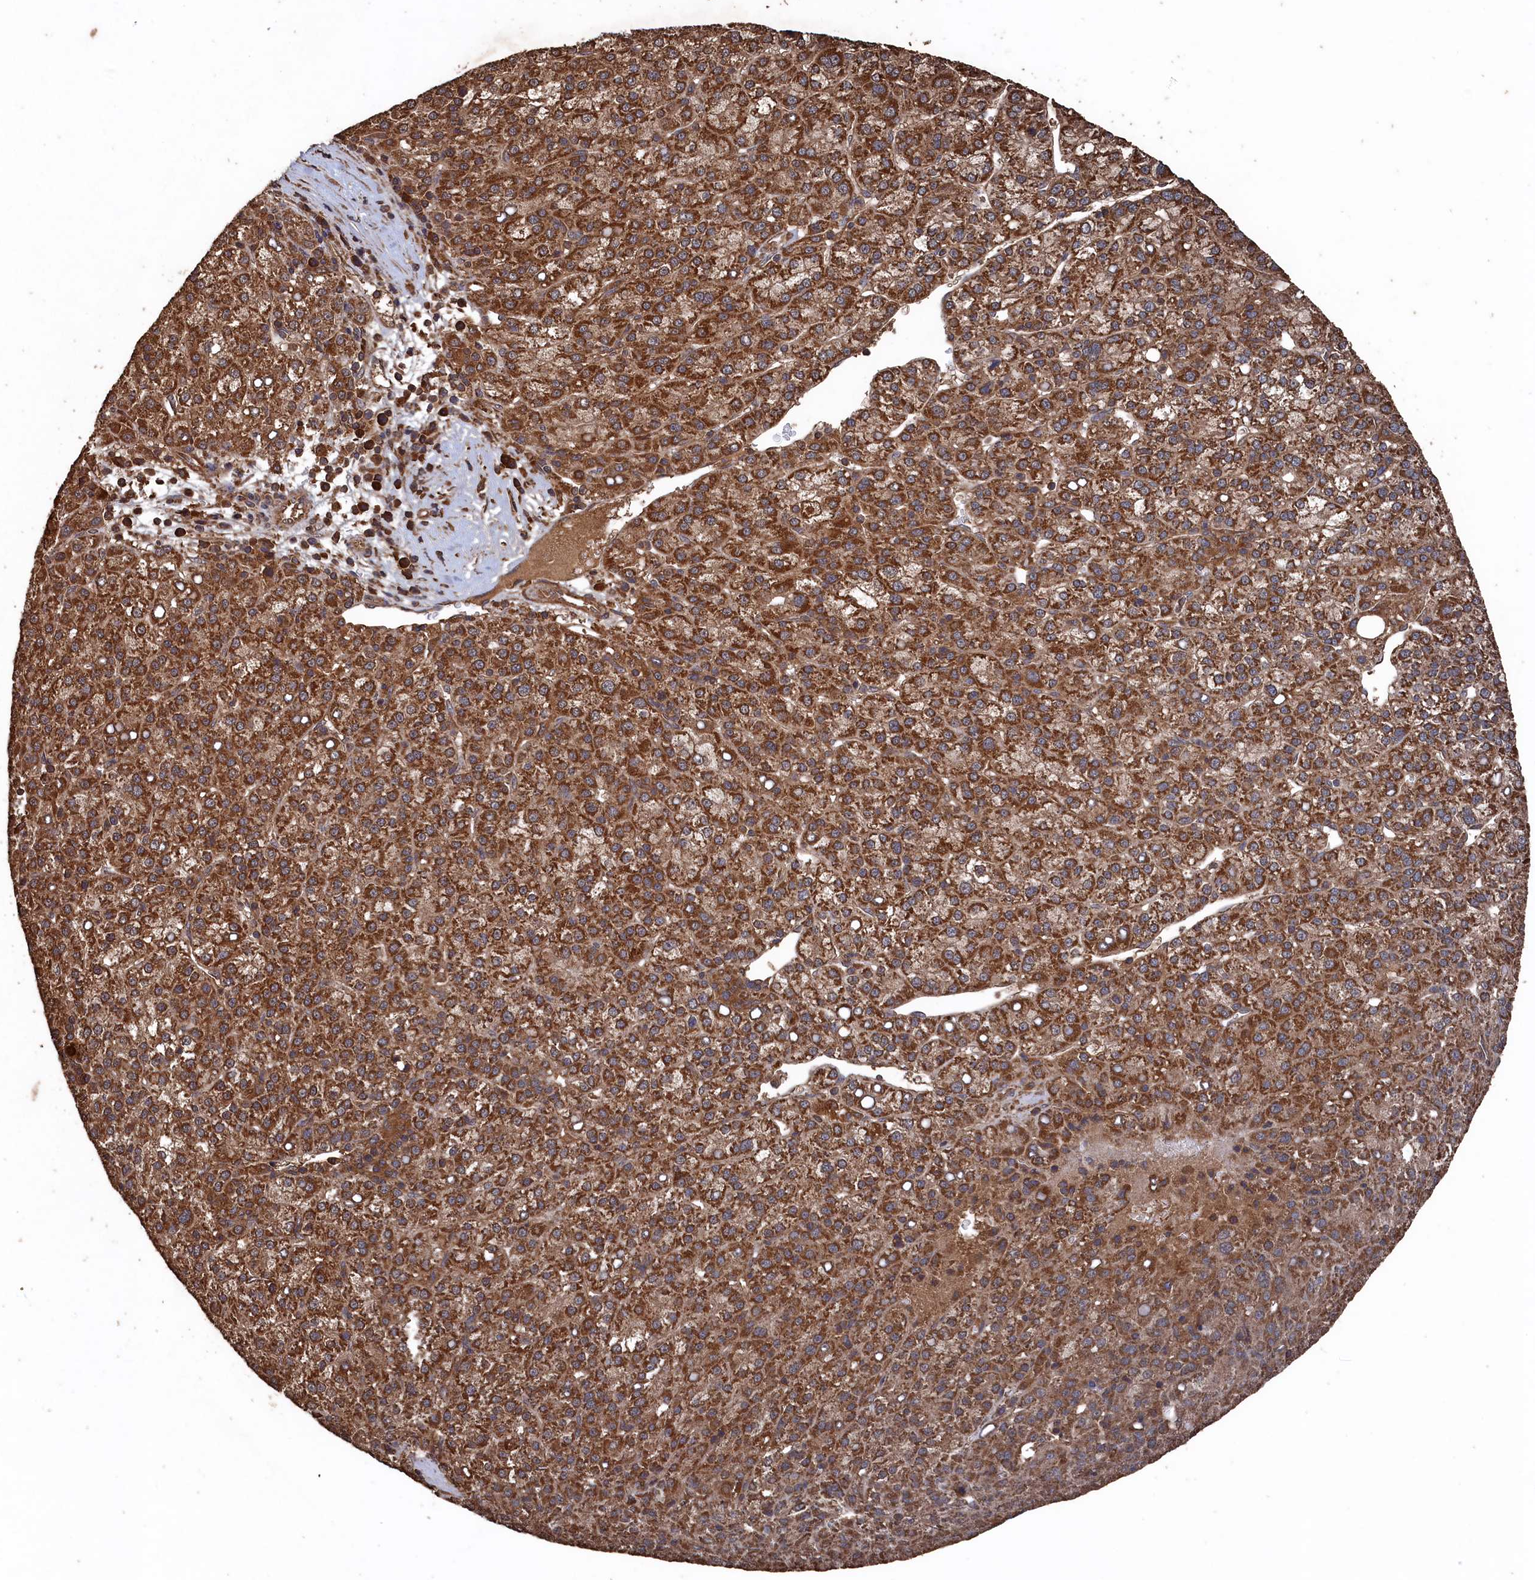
{"staining": {"intensity": "moderate", "quantity": ">75%", "location": "cytoplasmic/membranous"}, "tissue": "liver cancer", "cell_type": "Tumor cells", "image_type": "cancer", "snomed": [{"axis": "morphology", "description": "Carcinoma, Hepatocellular, NOS"}, {"axis": "topography", "description": "Liver"}], "caption": "Human liver cancer (hepatocellular carcinoma) stained with a protein marker demonstrates moderate staining in tumor cells.", "gene": "SNX33", "patient": {"sex": "female", "age": 58}}